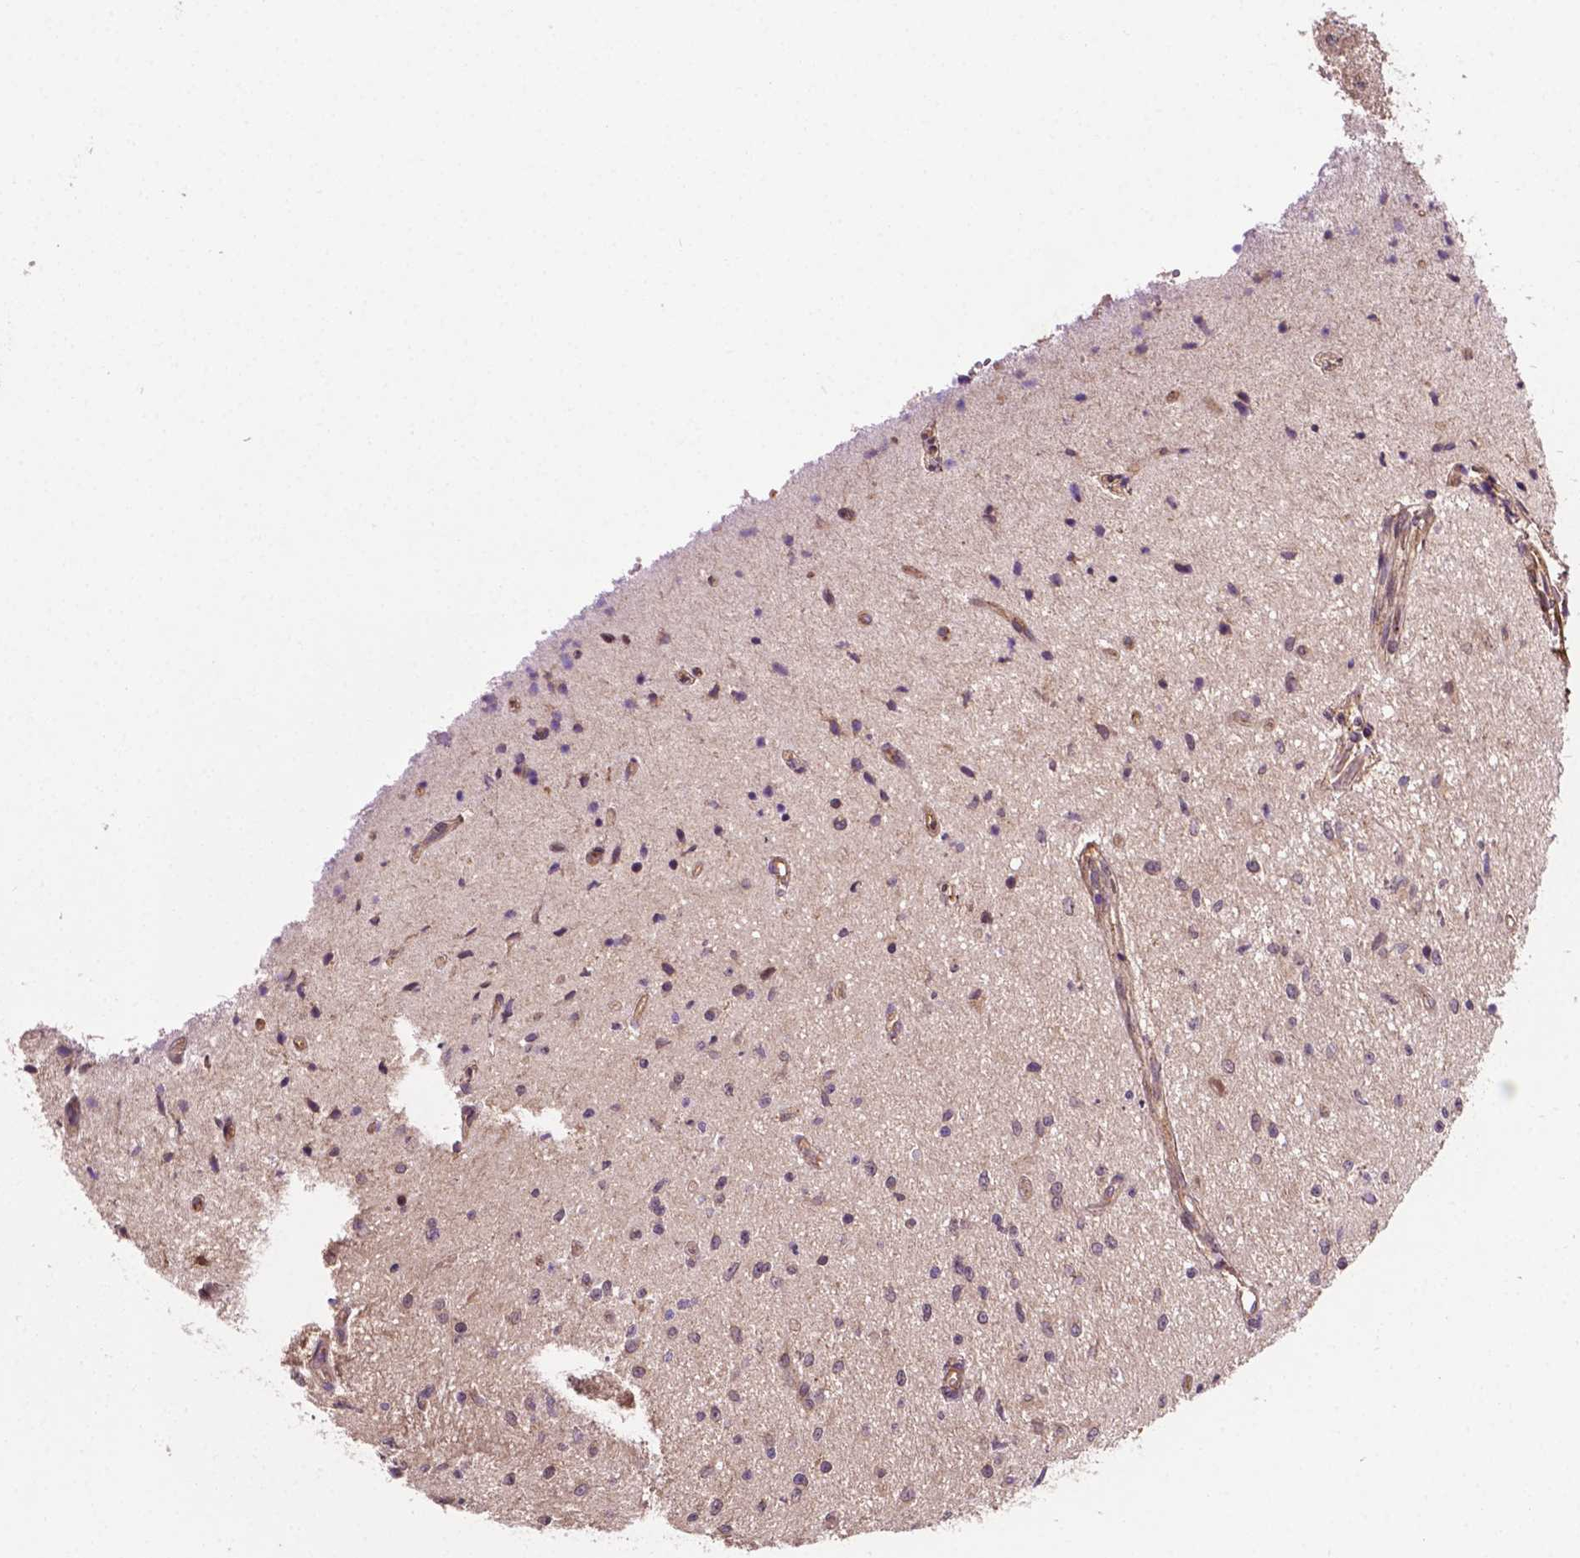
{"staining": {"intensity": "negative", "quantity": "none", "location": "none"}, "tissue": "glioma", "cell_type": "Tumor cells", "image_type": "cancer", "snomed": [{"axis": "morphology", "description": "Glioma, malignant, Low grade"}, {"axis": "topography", "description": "Cerebellum"}], "caption": "This is a photomicrograph of IHC staining of low-grade glioma (malignant), which shows no expression in tumor cells.", "gene": "GJA9", "patient": {"sex": "female", "age": 14}}